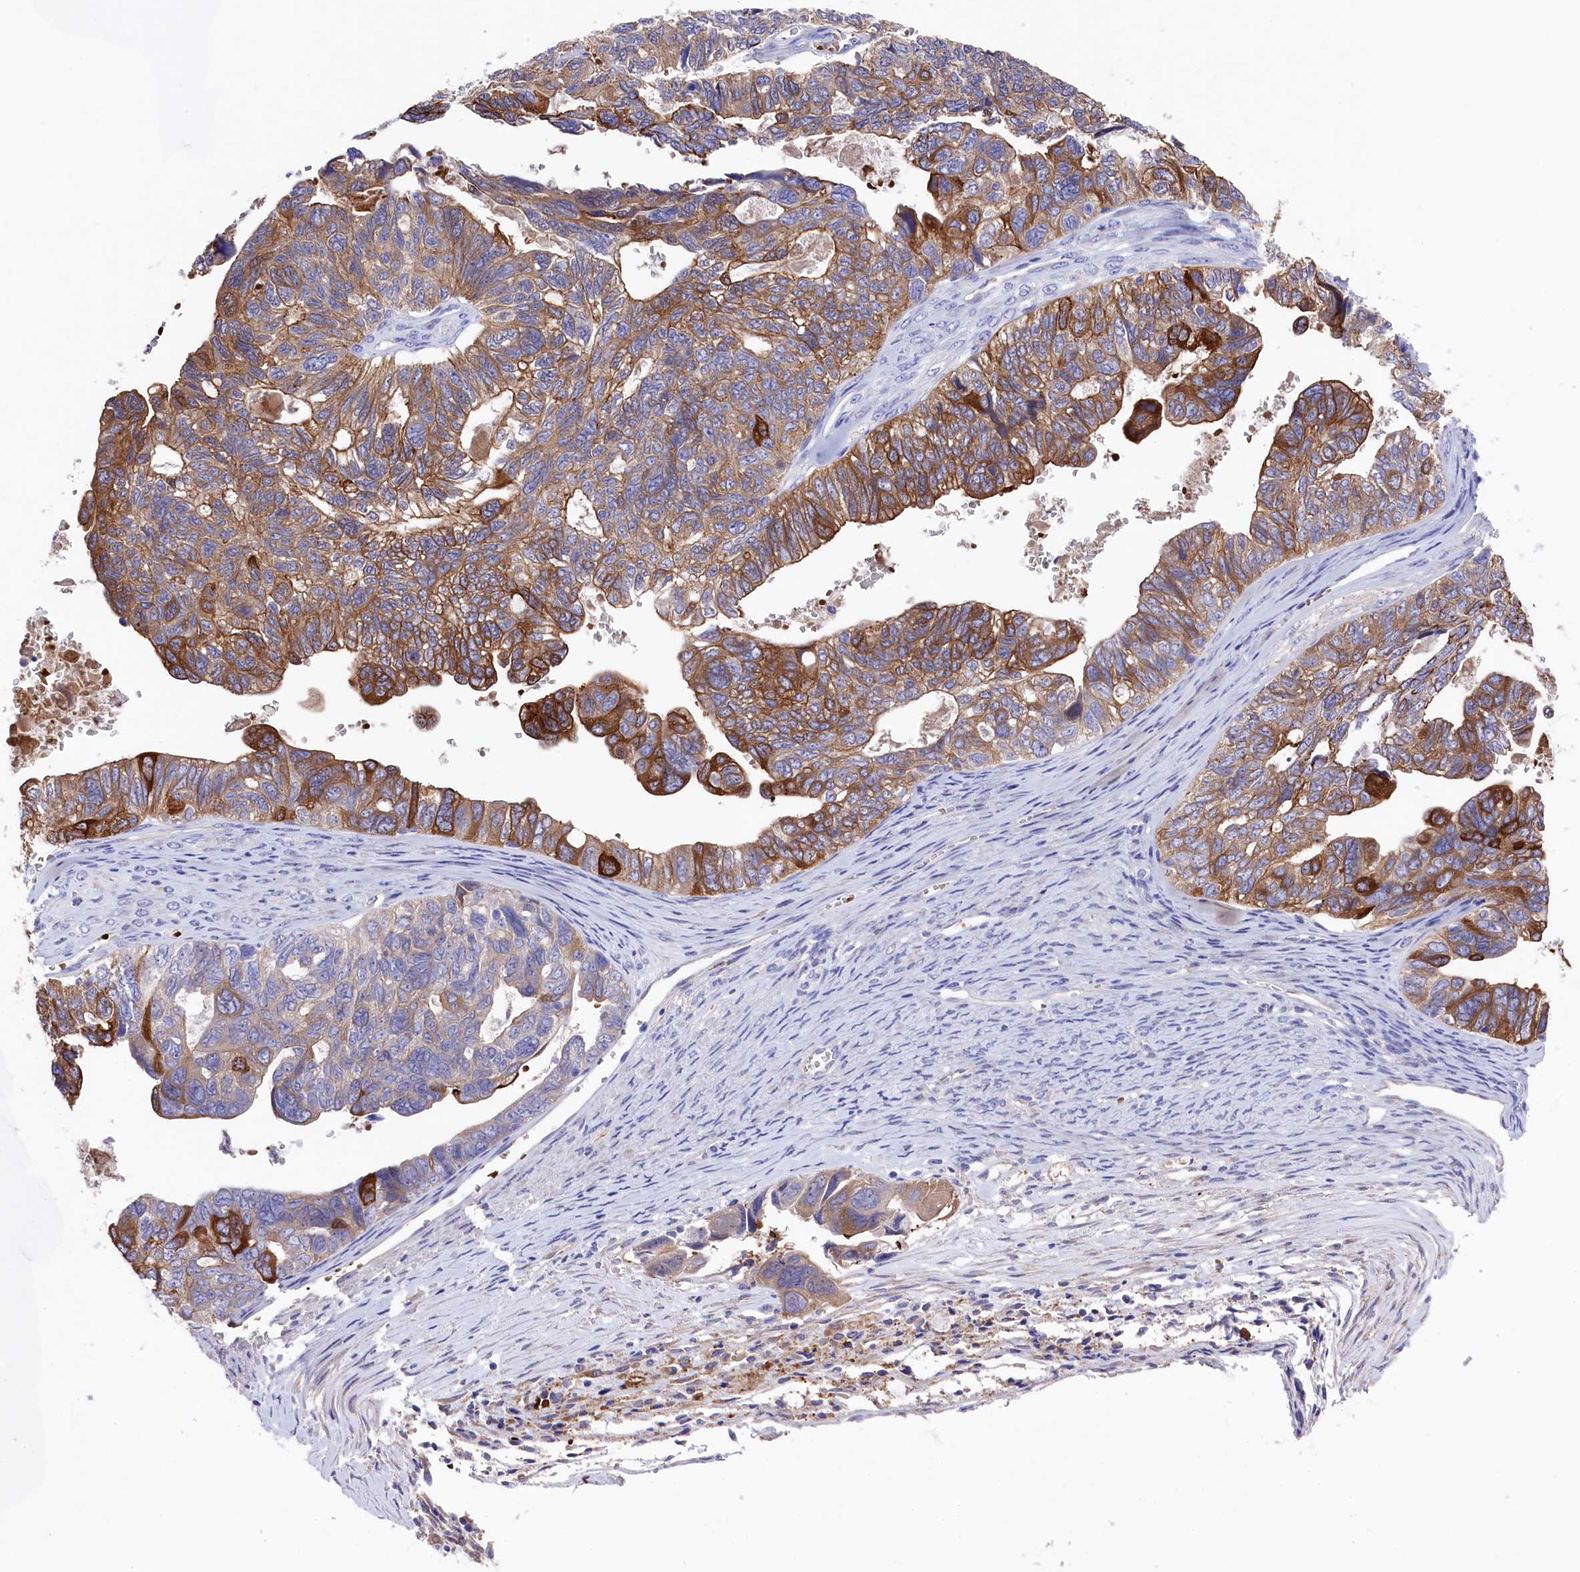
{"staining": {"intensity": "strong", "quantity": "25%-75%", "location": "cytoplasmic/membranous"}, "tissue": "ovarian cancer", "cell_type": "Tumor cells", "image_type": "cancer", "snomed": [{"axis": "morphology", "description": "Cystadenocarcinoma, serous, NOS"}, {"axis": "topography", "description": "Ovary"}], "caption": "Protein staining shows strong cytoplasmic/membranous expression in approximately 25%-75% of tumor cells in serous cystadenocarcinoma (ovarian).", "gene": "LHFPL4", "patient": {"sex": "female", "age": 79}}